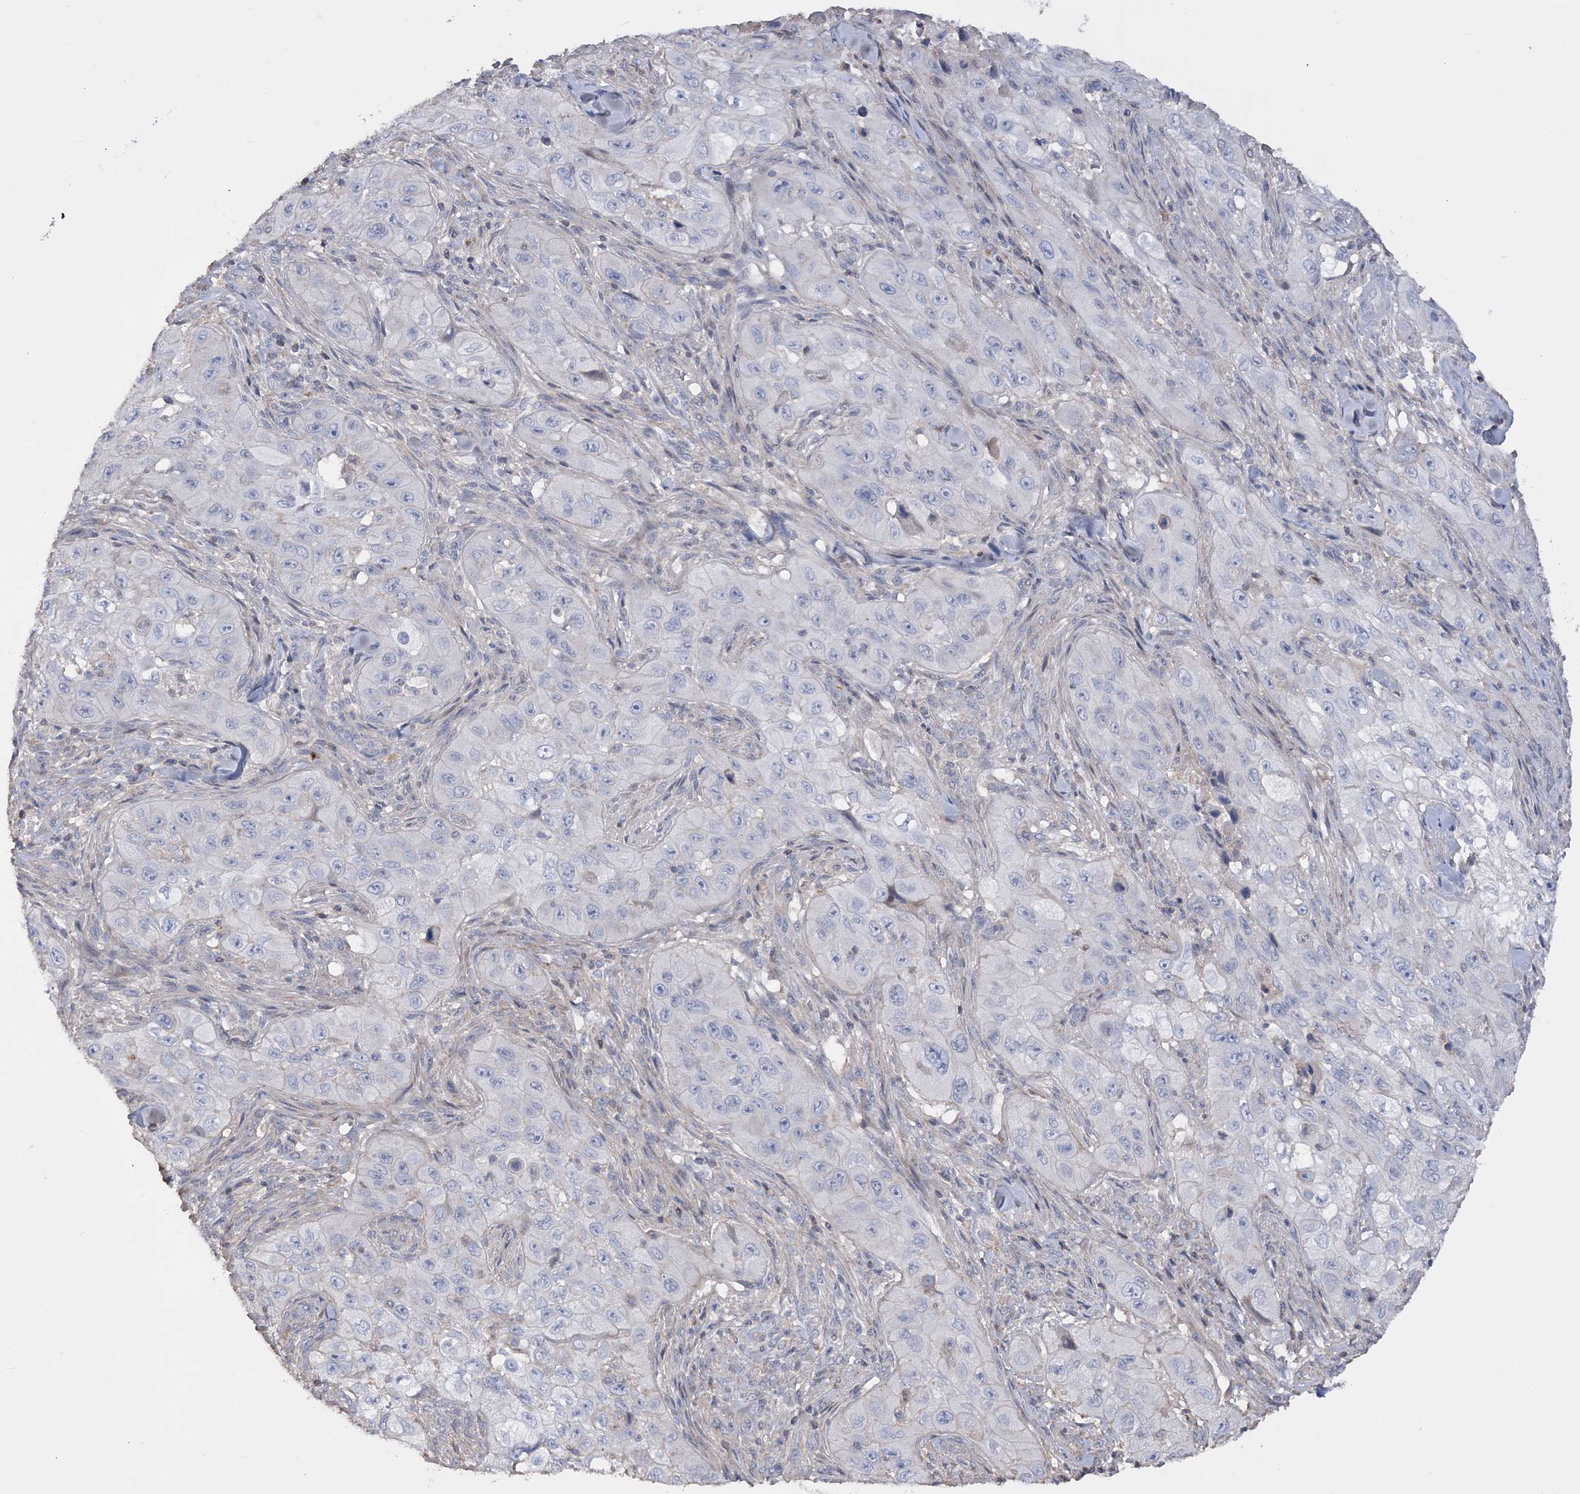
{"staining": {"intensity": "negative", "quantity": "none", "location": "none"}, "tissue": "skin cancer", "cell_type": "Tumor cells", "image_type": "cancer", "snomed": [{"axis": "morphology", "description": "Squamous cell carcinoma, NOS"}, {"axis": "topography", "description": "Skin"}, {"axis": "topography", "description": "Subcutis"}], "caption": "Protein analysis of skin squamous cell carcinoma demonstrates no significant positivity in tumor cells.", "gene": "SLFN14", "patient": {"sex": "male", "age": 73}}